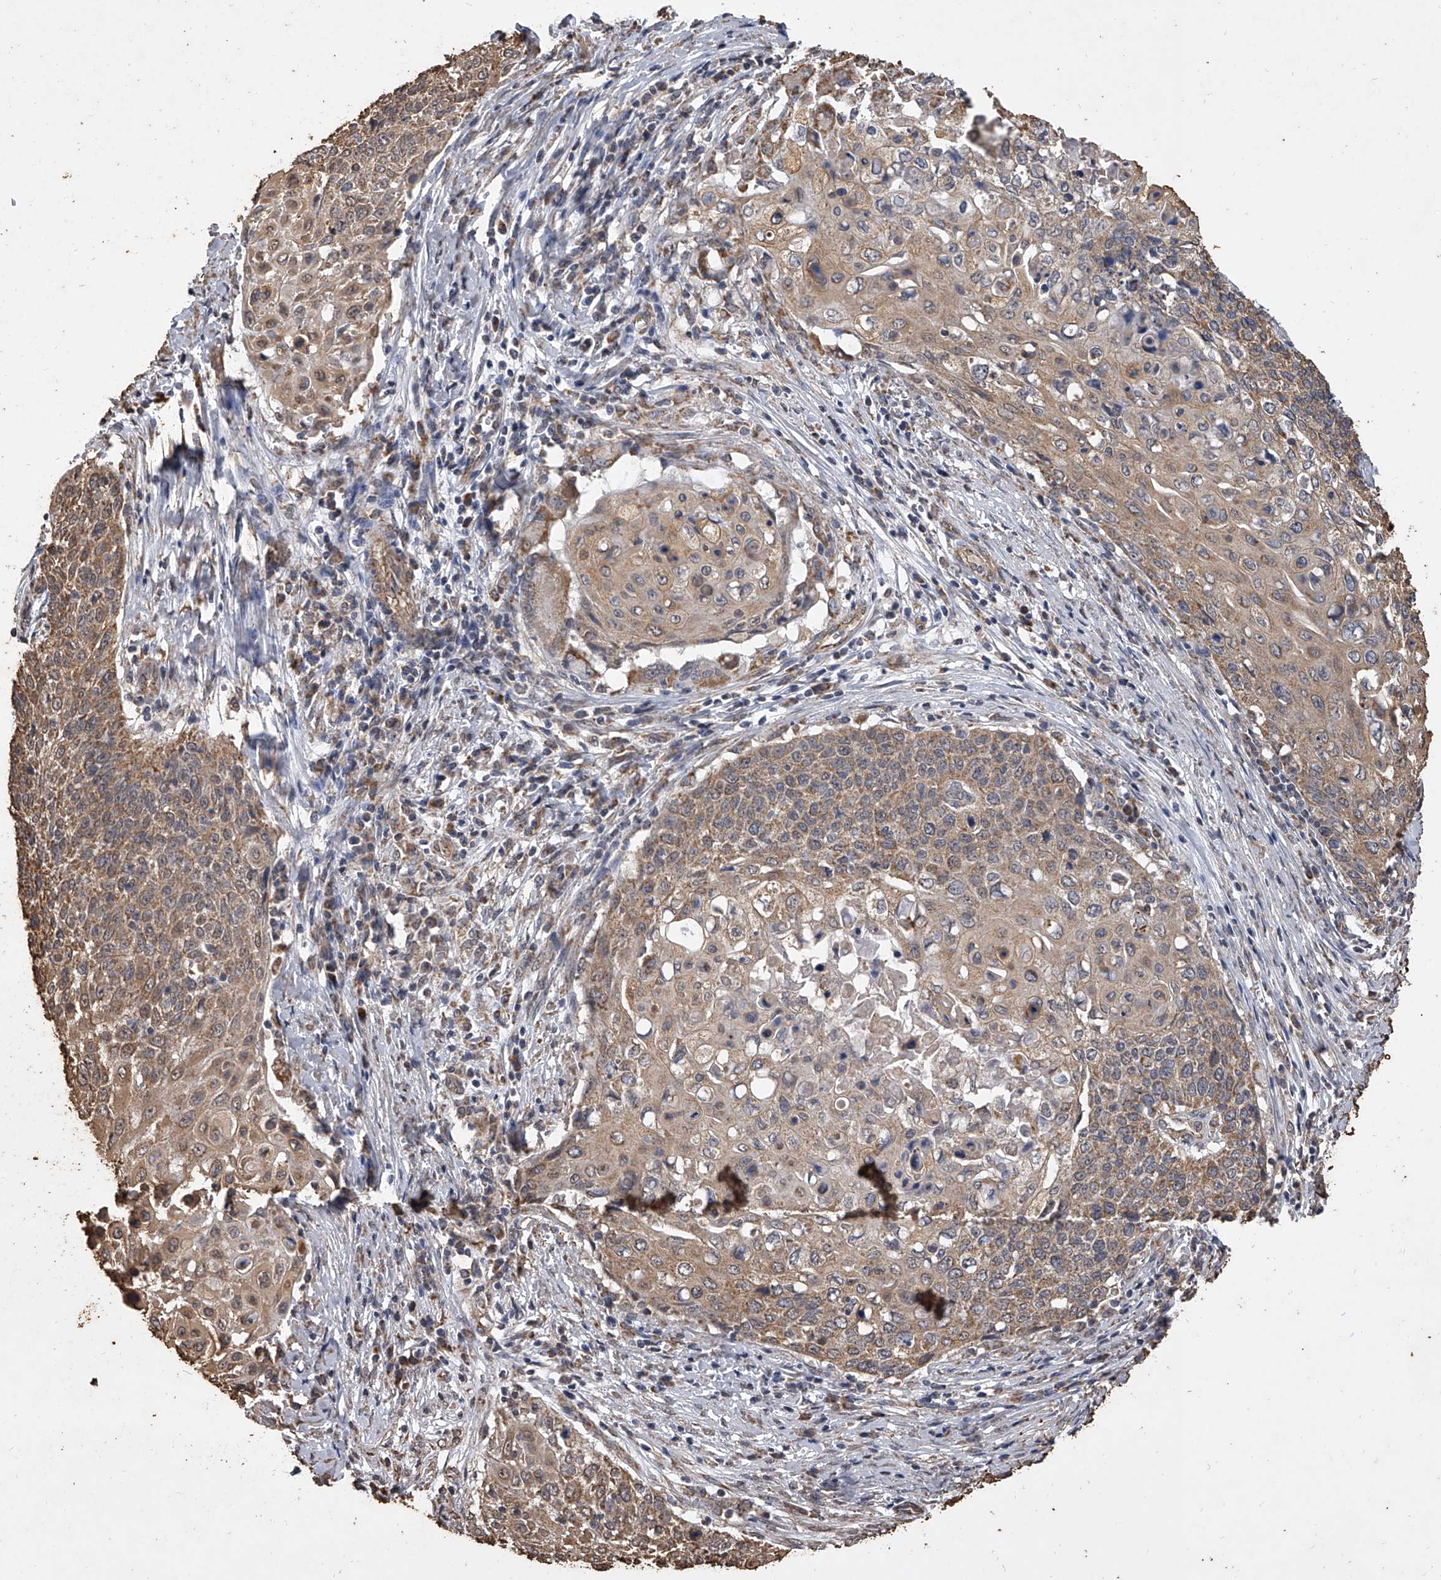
{"staining": {"intensity": "moderate", "quantity": ">75%", "location": "cytoplasmic/membranous"}, "tissue": "cervical cancer", "cell_type": "Tumor cells", "image_type": "cancer", "snomed": [{"axis": "morphology", "description": "Squamous cell carcinoma, NOS"}, {"axis": "topography", "description": "Cervix"}], "caption": "Tumor cells display medium levels of moderate cytoplasmic/membranous expression in about >75% of cells in human squamous cell carcinoma (cervical).", "gene": "MRPL28", "patient": {"sex": "female", "age": 39}}